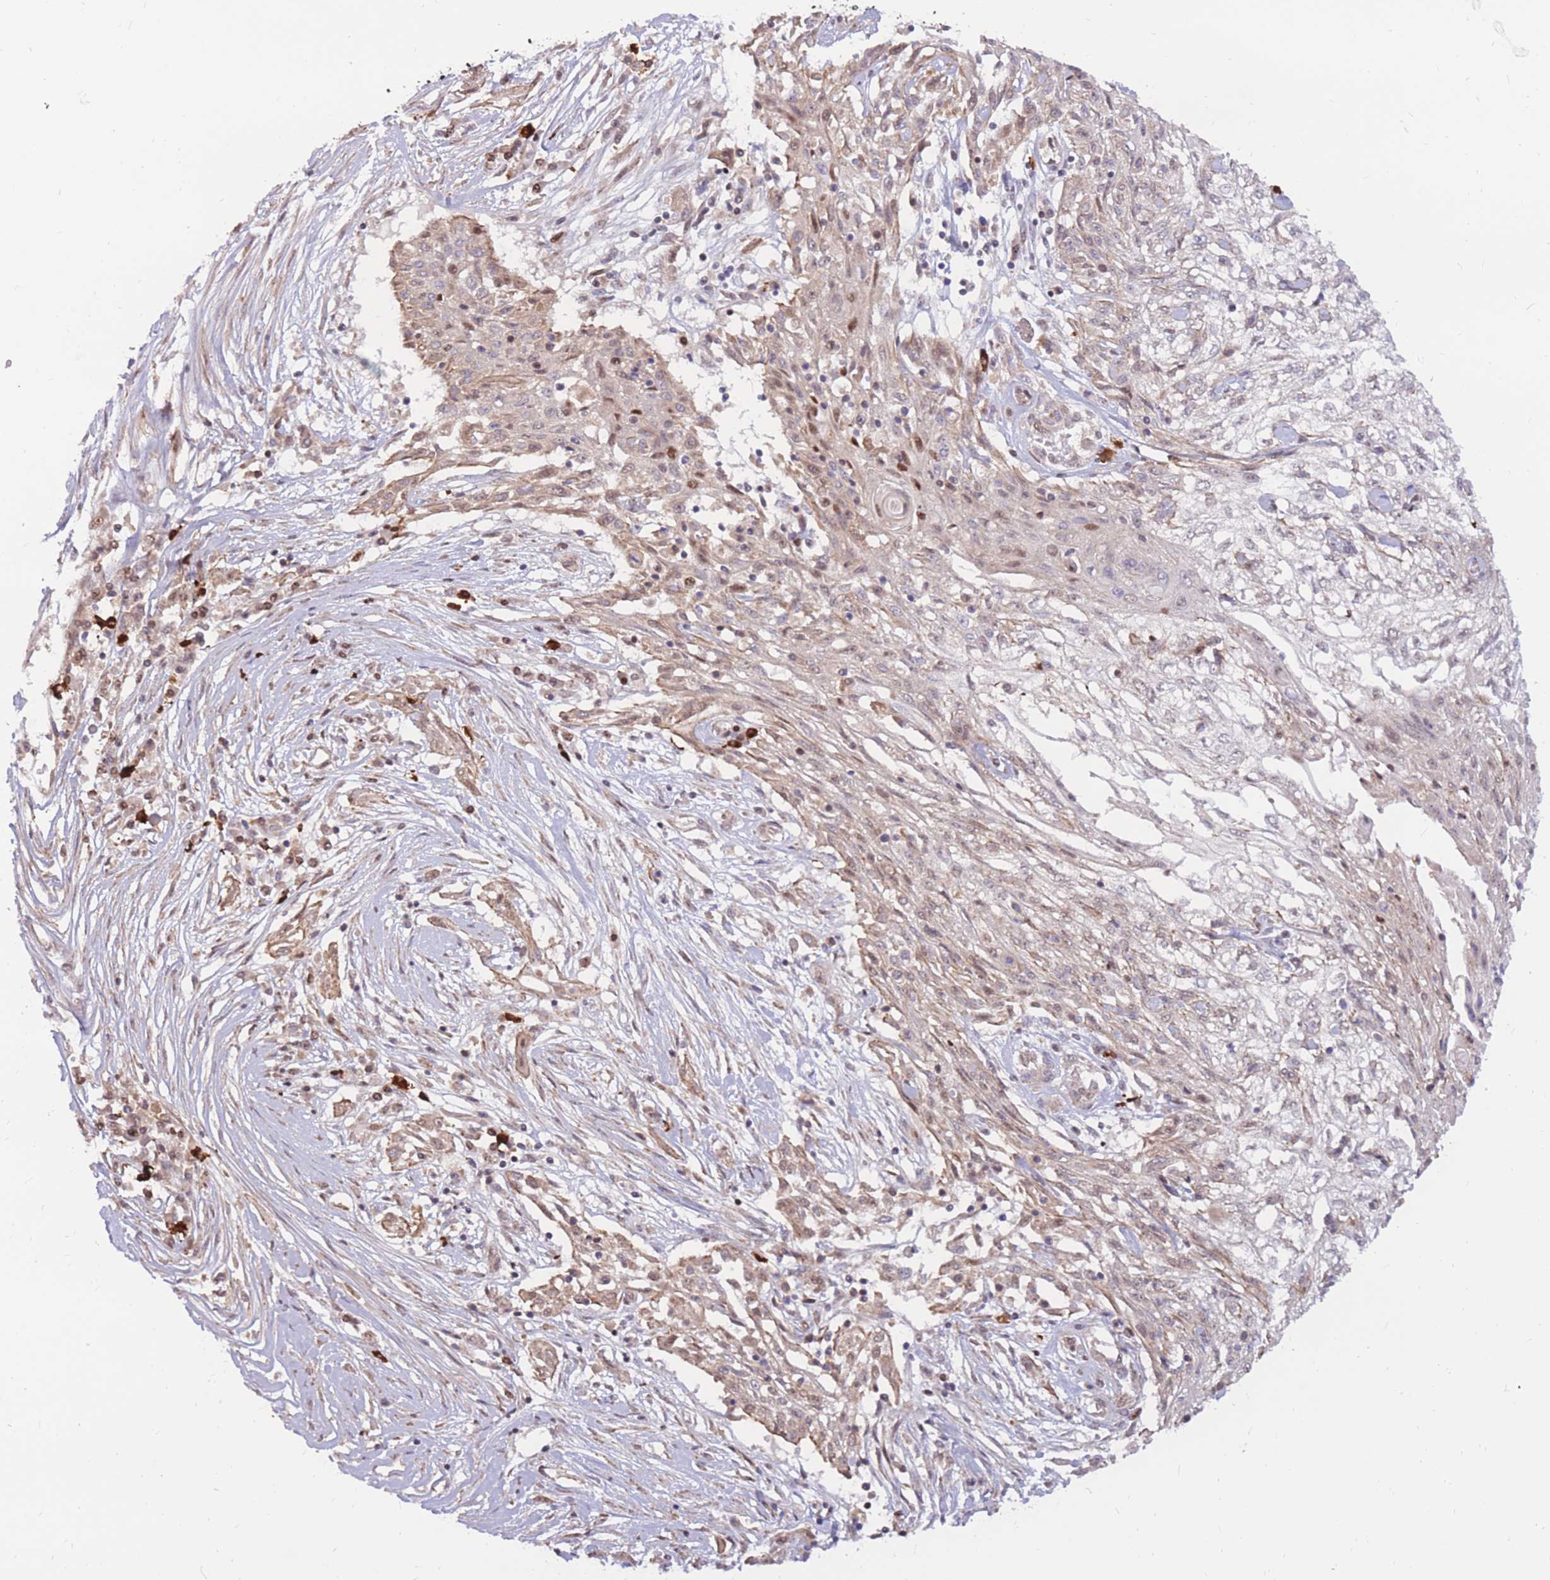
{"staining": {"intensity": "moderate", "quantity": "<25%", "location": "nuclear"}, "tissue": "skin cancer", "cell_type": "Tumor cells", "image_type": "cancer", "snomed": [{"axis": "morphology", "description": "Squamous cell carcinoma, NOS"}, {"axis": "morphology", "description": "Squamous cell carcinoma, metastatic, NOS"}, {"axis": "topography", "description": "Skin"}, {"axis": "topography", "description": "Lymph node"}], "caption": "DAB (3,3'-diaminobenzidine) immunohistochemical staining of human skin squamous cell carcinoma exhibits moderate nuclear protein expression in about <25% of tumor cells. (DAB IHC with brightfield microscopy, high magnification).", "gene": "ERICH6B", "patient": {"sex": "male", "age": 75}}